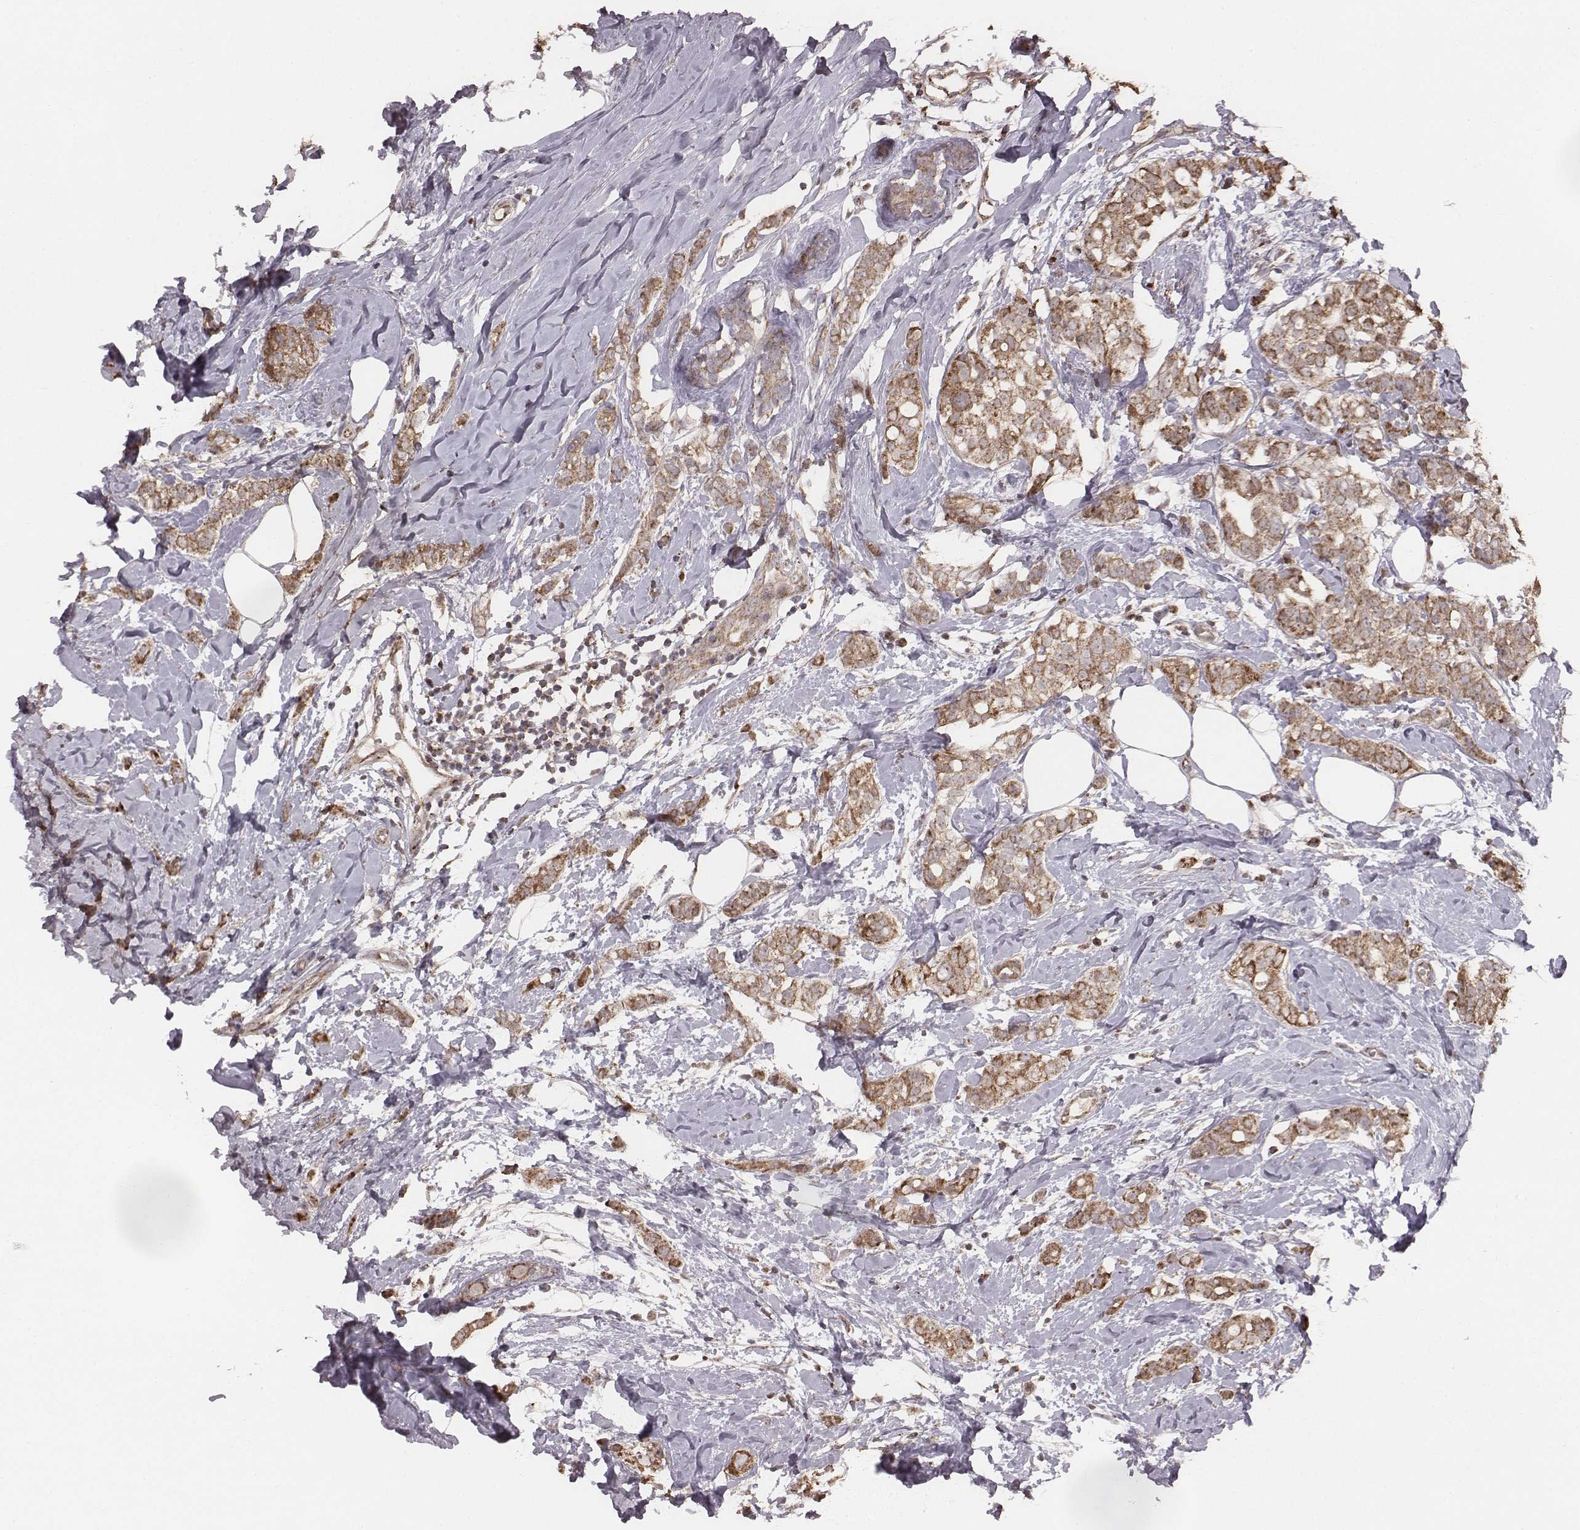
{"staining": {"intensity": "strong", "quantity": ">75%", "location": "cytoplasmic/membranous"}, "tissue": "breast cancer", "cell_type": "Tumor cells", "image_type": "cancer", "snomed": [{"axis": "morphology", "description": "Duct carcinoma"}, {"axis": "topography", "description": "Breast"}], "caption": "A high-resolution image shows immunohistochemistry (IHC) staining of breast intraductal carcinoma, which reveals strong cytoplasmic/membranous expression in approximately >75% of tumor cells.", "gene": "PDCD2L", "patient": {"sex": "female", "age": 40}}